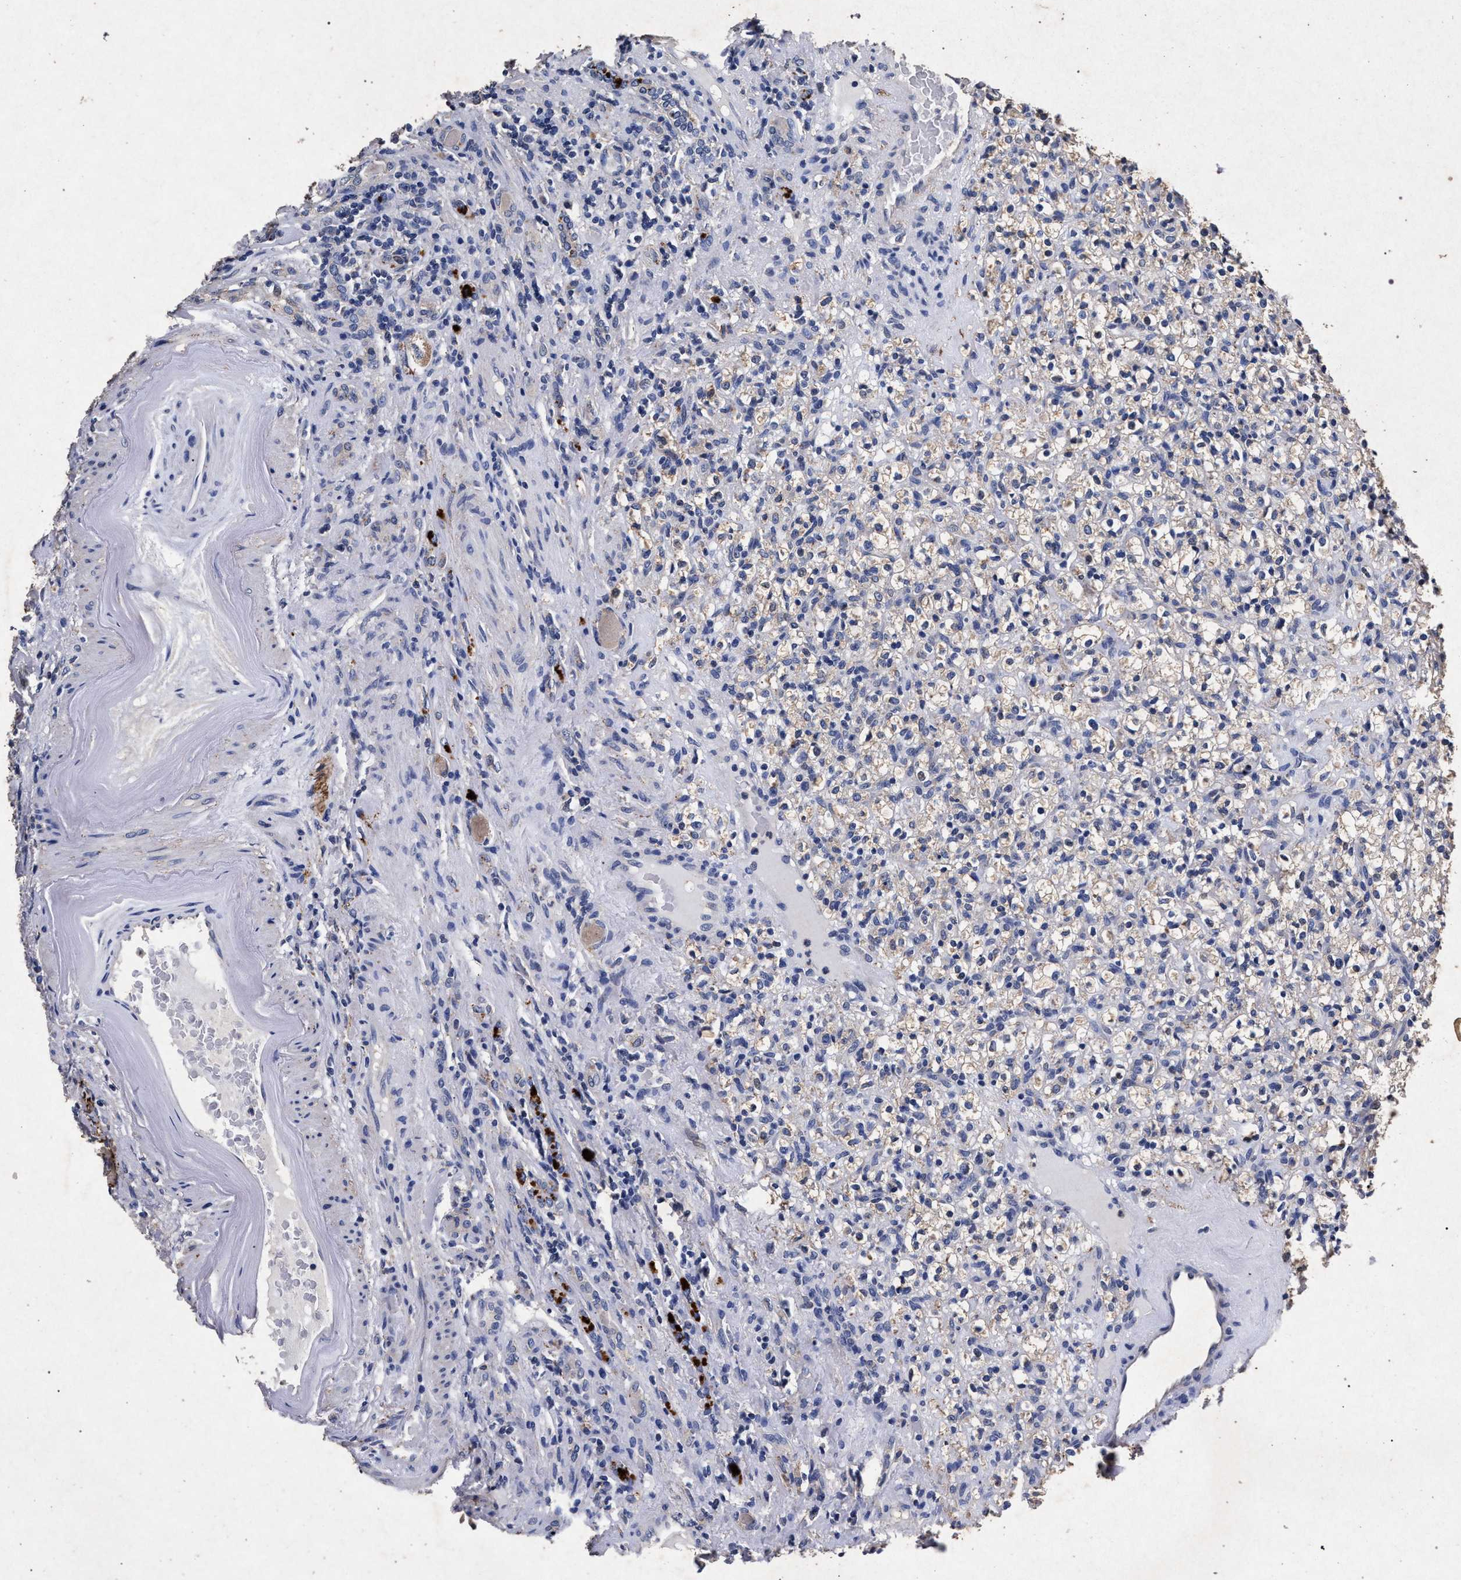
{"staining": {"intensity": "negative", "quantity": "none", "location": "none"}, "tissue": "renal cancer", "cell_type": "Tumor cells", "image_type": "cancer", "snomed": [{"axis": "morphology", "description": "Normal tissue, NOS"}, {"axis": "morphology", "description": "Adenocarcinoma, NOS"}, {"axis": "topography", "description": "Kidney"}], "caption": "The image reveals no significant positivity in tumor cells of renal adenocarcinoma.", "gene": "ATP1A2", "patient": {"sex": "female", "age": 72}}